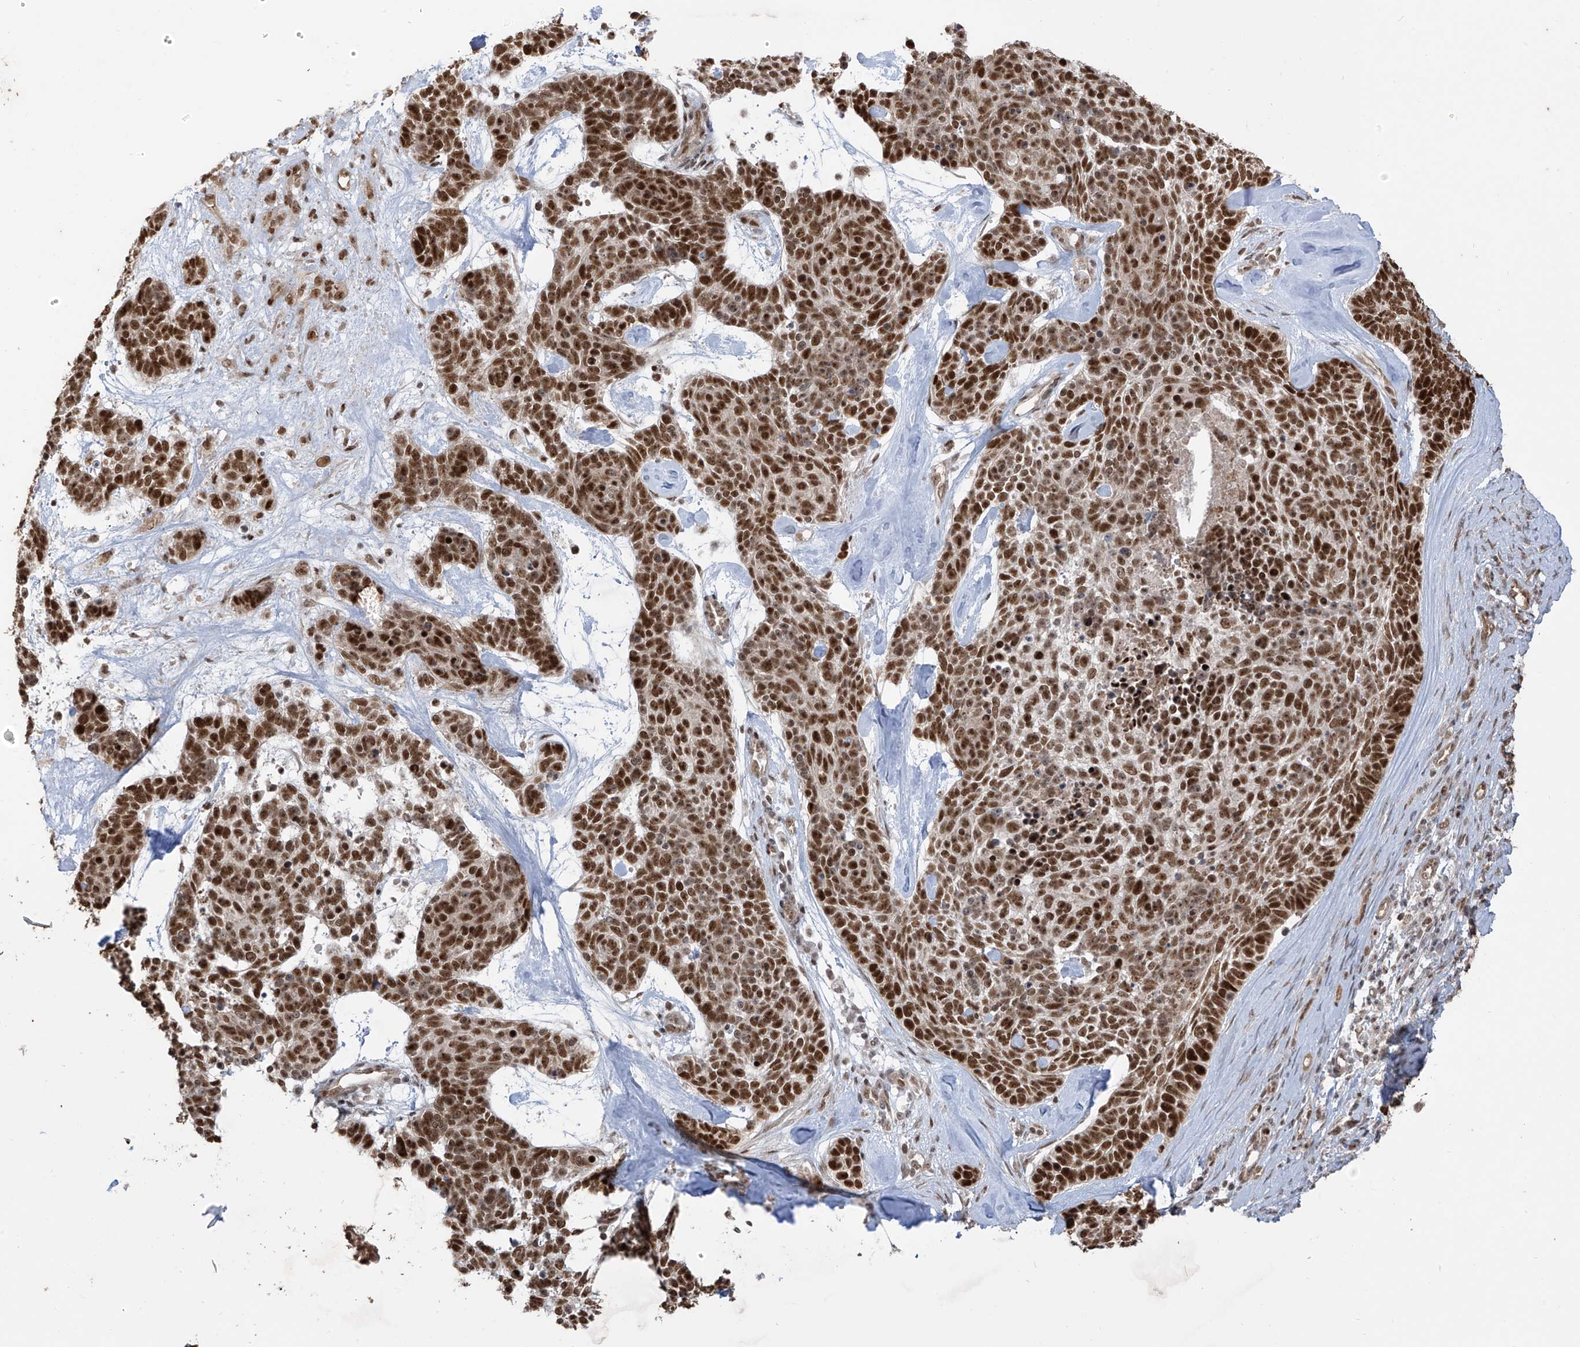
{"staining": {"intensity": "strong", "quantity": ">75%", "location": "nuclear"}, "tissue": "skin cancer", "cell_type": "Tumor cells", "image_type": "cancer", "snomed": [{"axis": "morphology", "description": "Basal cell carcinoma"}, {"axis": "topography", "description": "Skin"}], "caption": "Immunohistochemistry of human skin basal cell carcinoma reveals high levels of strong nuclear positivity in approximately >75% of tumor cells.", "gene": "ARHGEF3", "patient": {"sex": "female", "age": 81}}